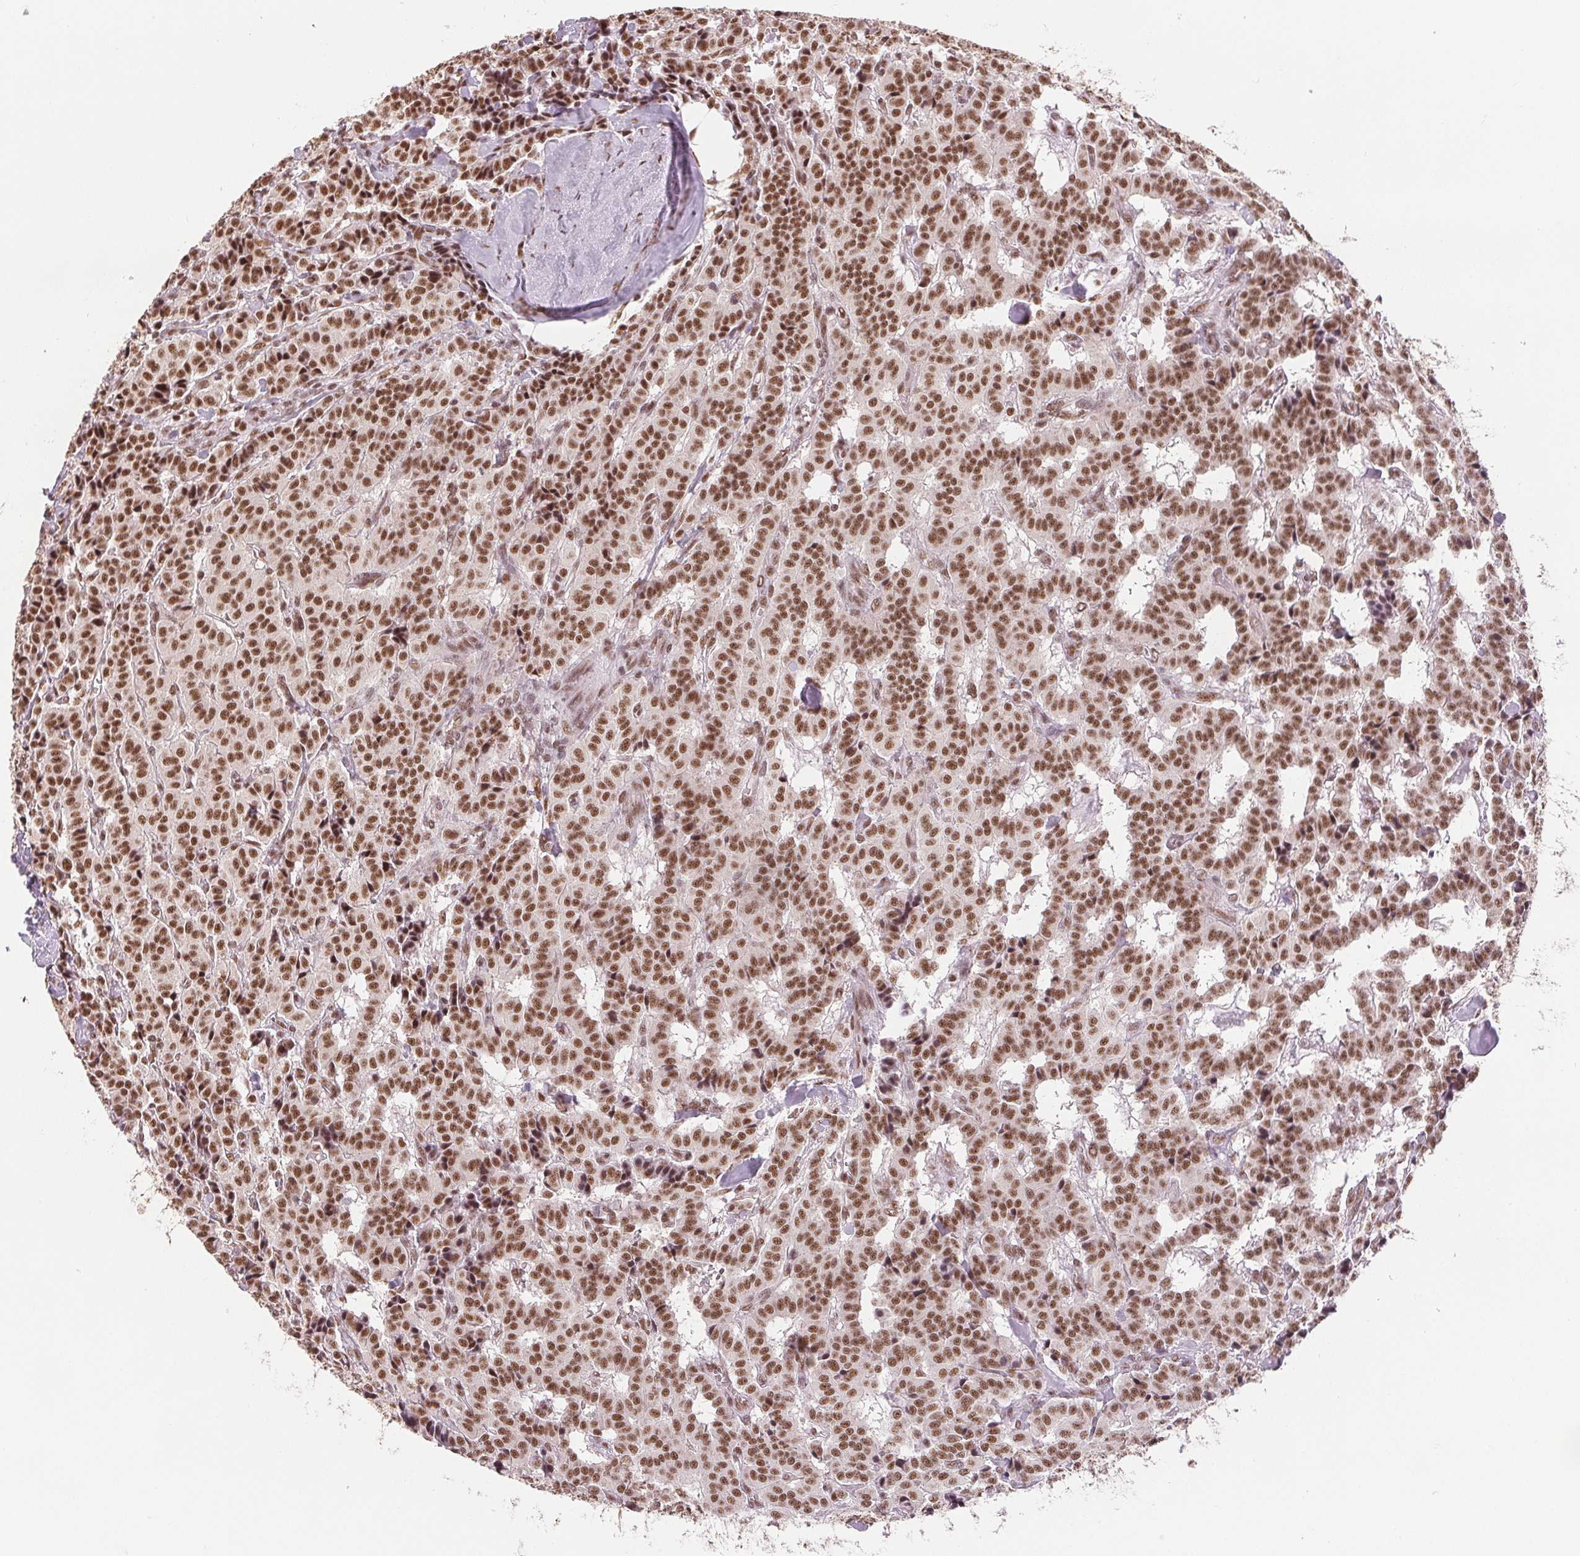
{"staining": {"intensity": "moderate", "quantity": ">75%", "location": "nuclear"}, "tissue": "carcinoid", "cell_type": "Tumor cells", "image_type": "cancer", "snomed": [{"axis": "morphology", "description": "Normal tissue, NOS"}, {"axis": "morphology", "description": "Carcinoid, malignant, NOS"}, {"axis": "topography", "description": "Lung"}], "caption": "An IHC photomicrograph of neoplastic tissue is shown. Protein staining in brown highlights moderate nuclear positivity in carcinoid within tumor cells.", "gene": "IK", "patient": {"sex": "female", "age": 46}}